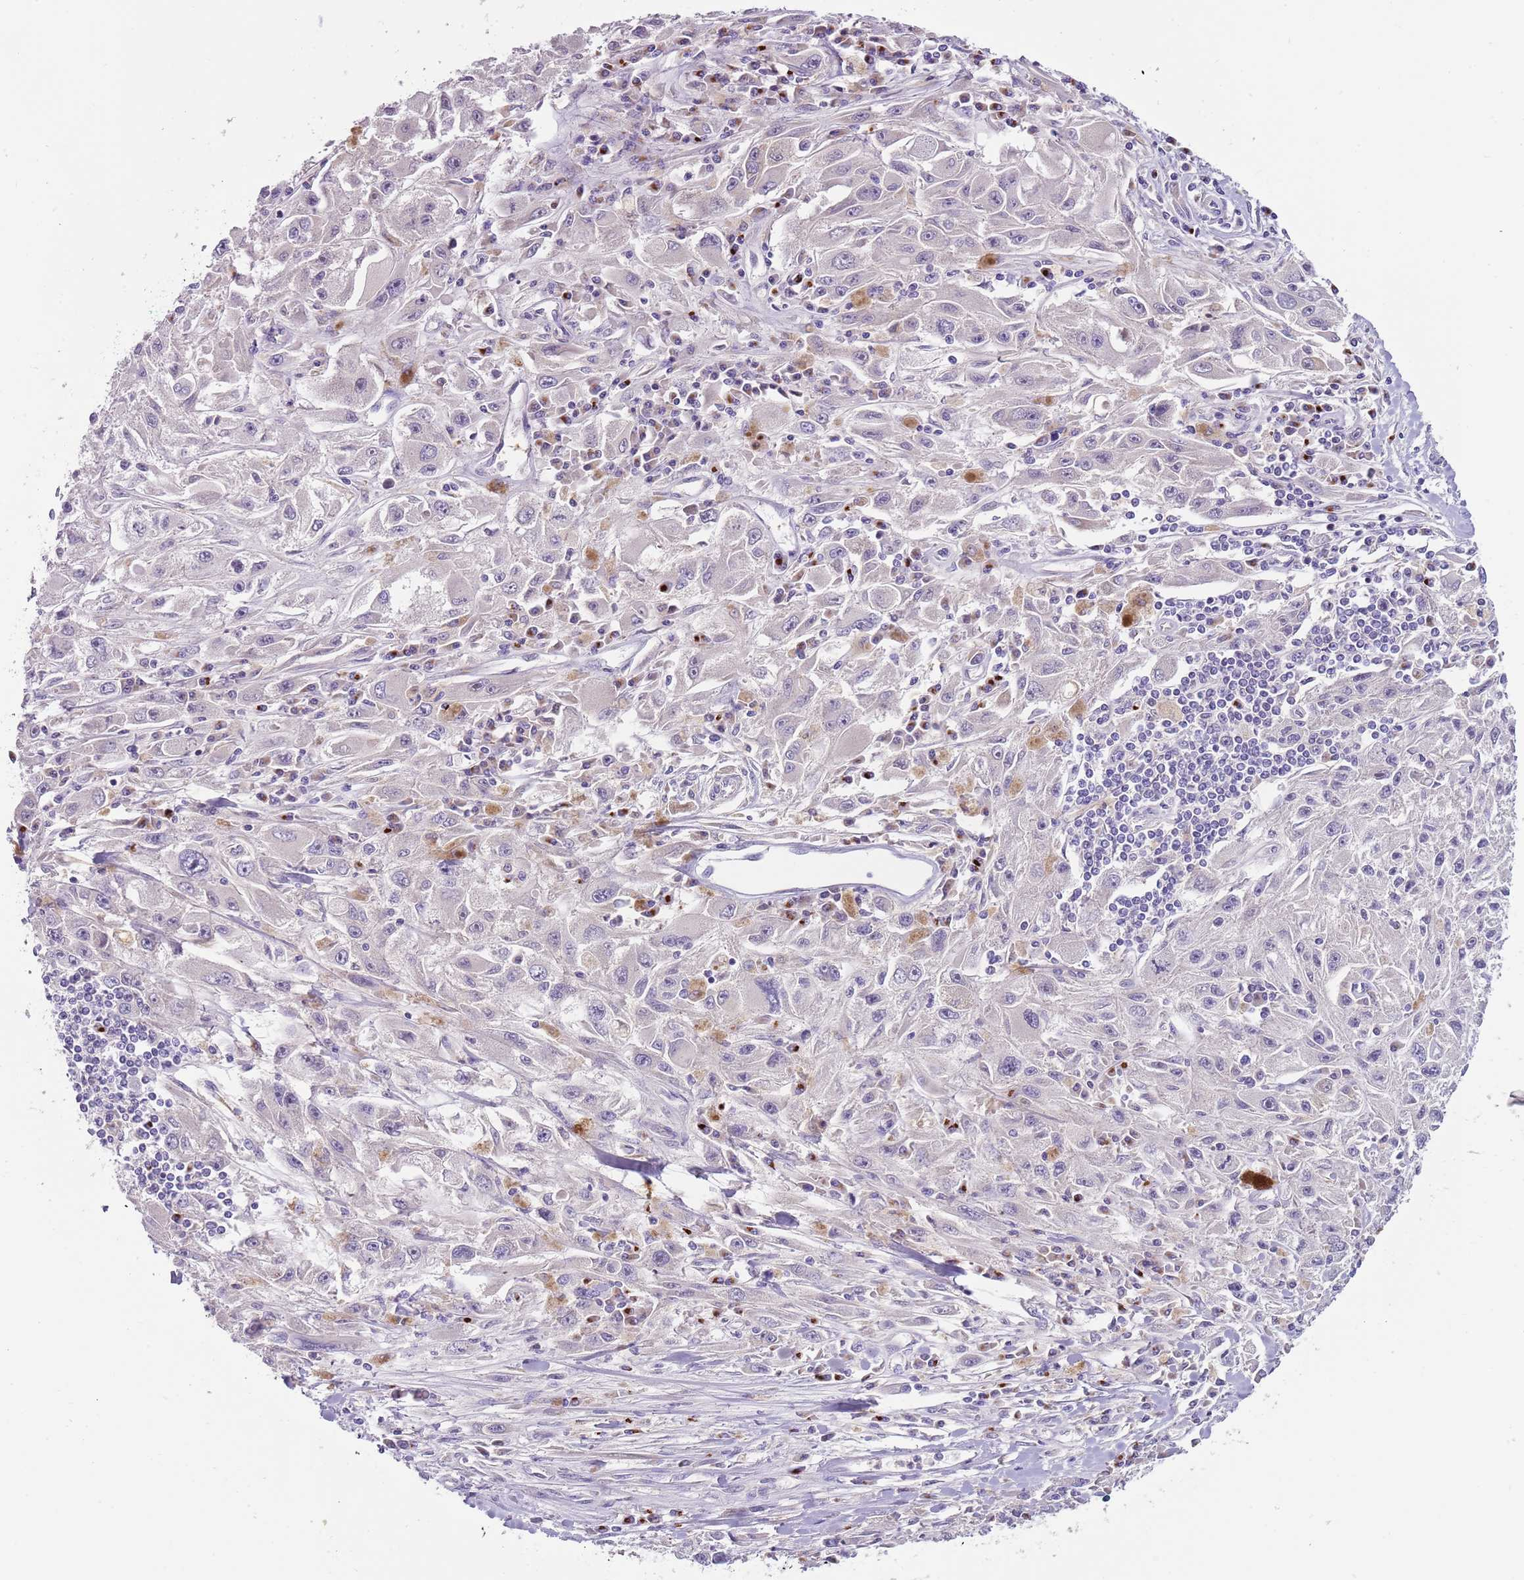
{"staining": {"intensity": "negative", "quantity": "none", "location": "none"}, "tissue": "melanoma", "cell_type": "Tumor cells", "image_type": "cancer", "snomed": [{"axis": "morphology", "description": "Malignant melanoma, Metastatic site"}, {"axis": "topography", "description": "Skin"}], "caption": "Immunohistochemistry (IHC) micrograph of malignant melanoma (metastatic site) stained for a protein (brown), which shows no expression in tumor cells. The staining is performed using DAB brown chromogen with nuclei counter-stained in using hematoxylin.", "gene": "C2CD3", "patient": {"sex": "male", "age": 53}}